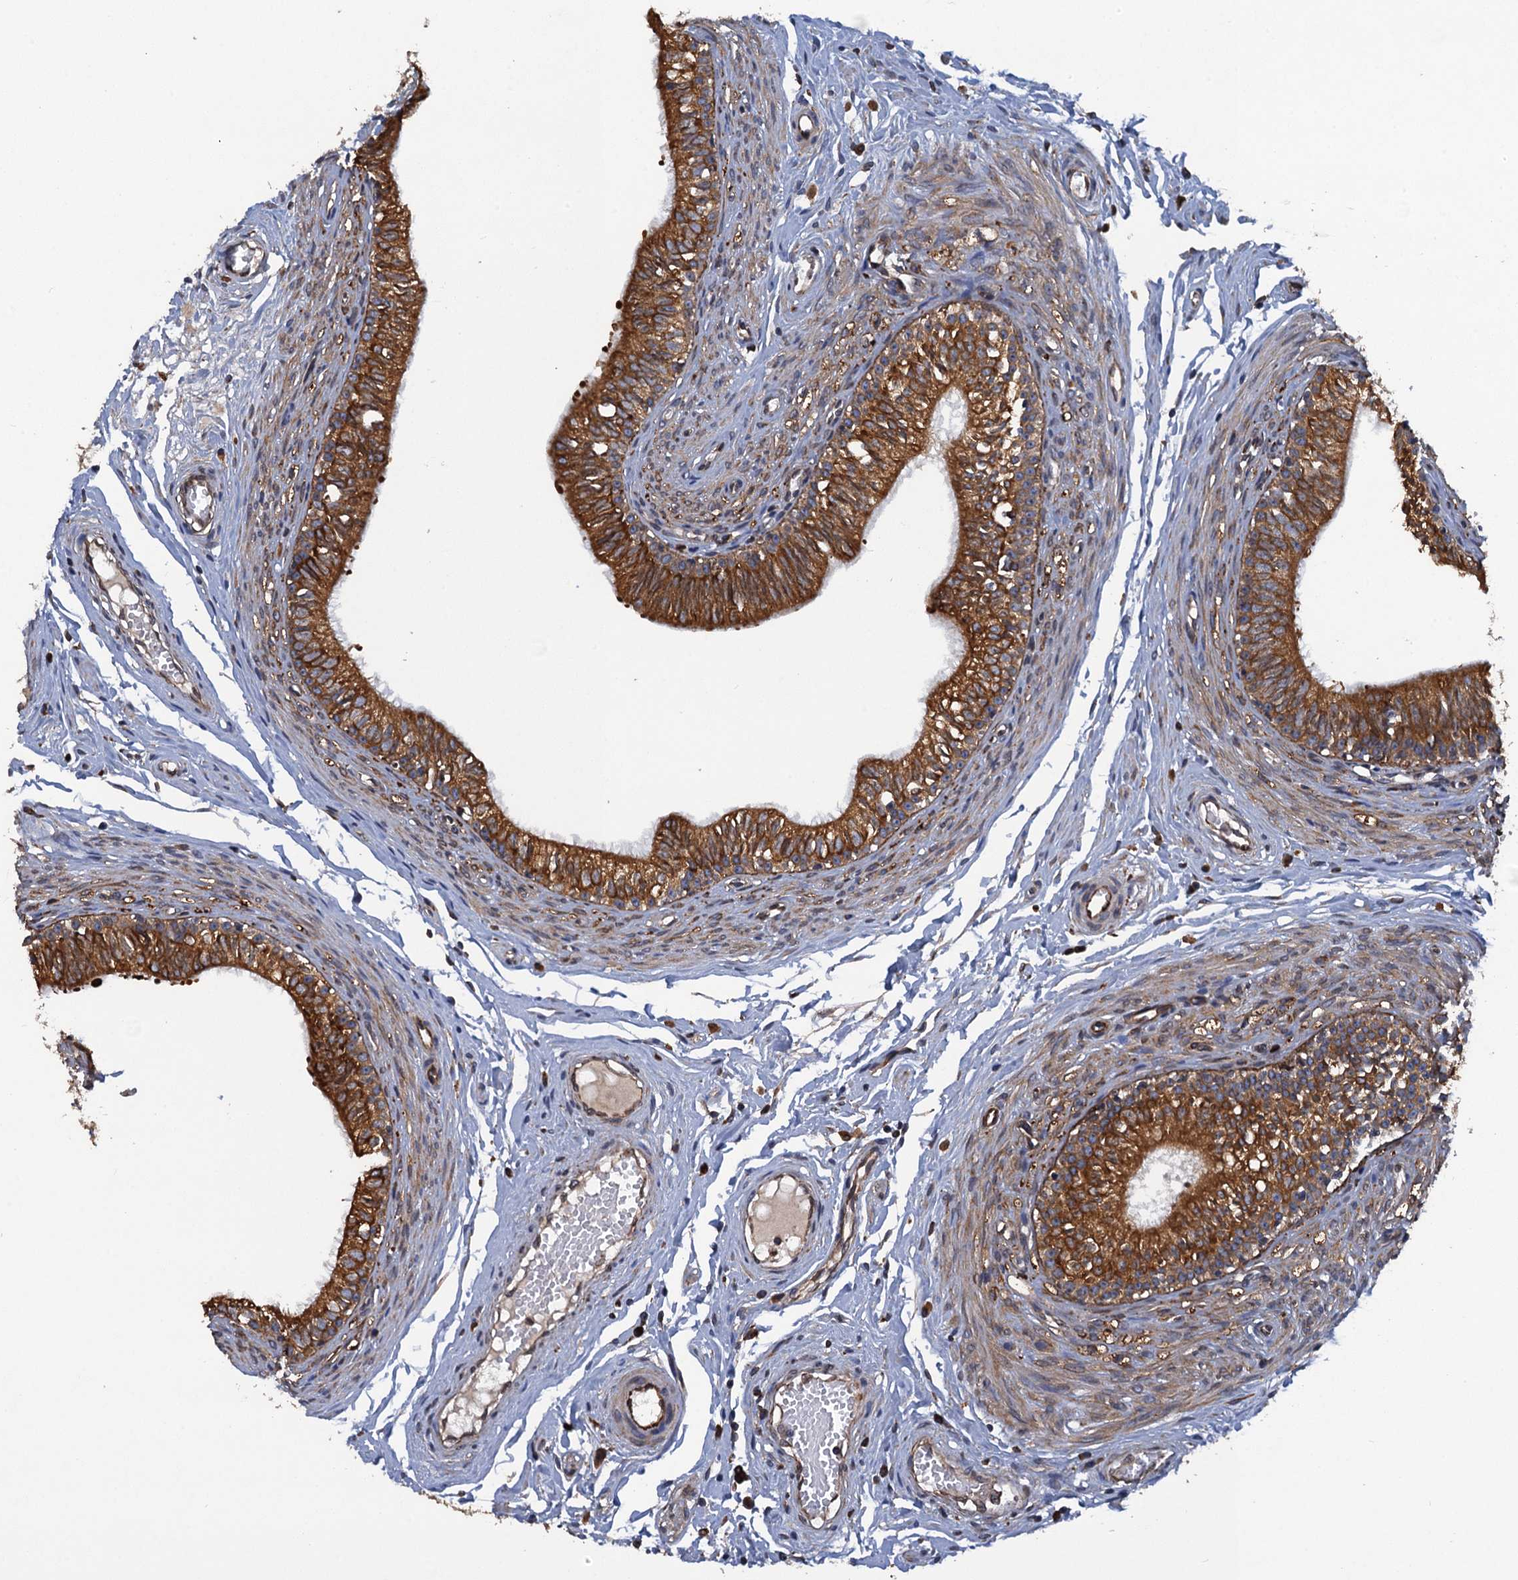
{"staining": {"intensity": "strong", "quantity": ">75%", "location": "cytoplasmic/membranous"}, "tissue": "epididymis", "cell_type": "Glandular cells", "image_type": "normal", "snomed": [{"axis": "morphology", "description": "Normal tissue, NOS"}, {"axis": "topography", "description": "Epididymis, spermatic cord, NOS"}], "caption": "The micrograph reveals immunohistochemical staining of normal epididymis. There is strong cytoplasmic/membranous staining is appreciated in approximately >75% of glandular cells.", "gene": "ARMC5", "patient": {"sex": "male", "age": 22}}